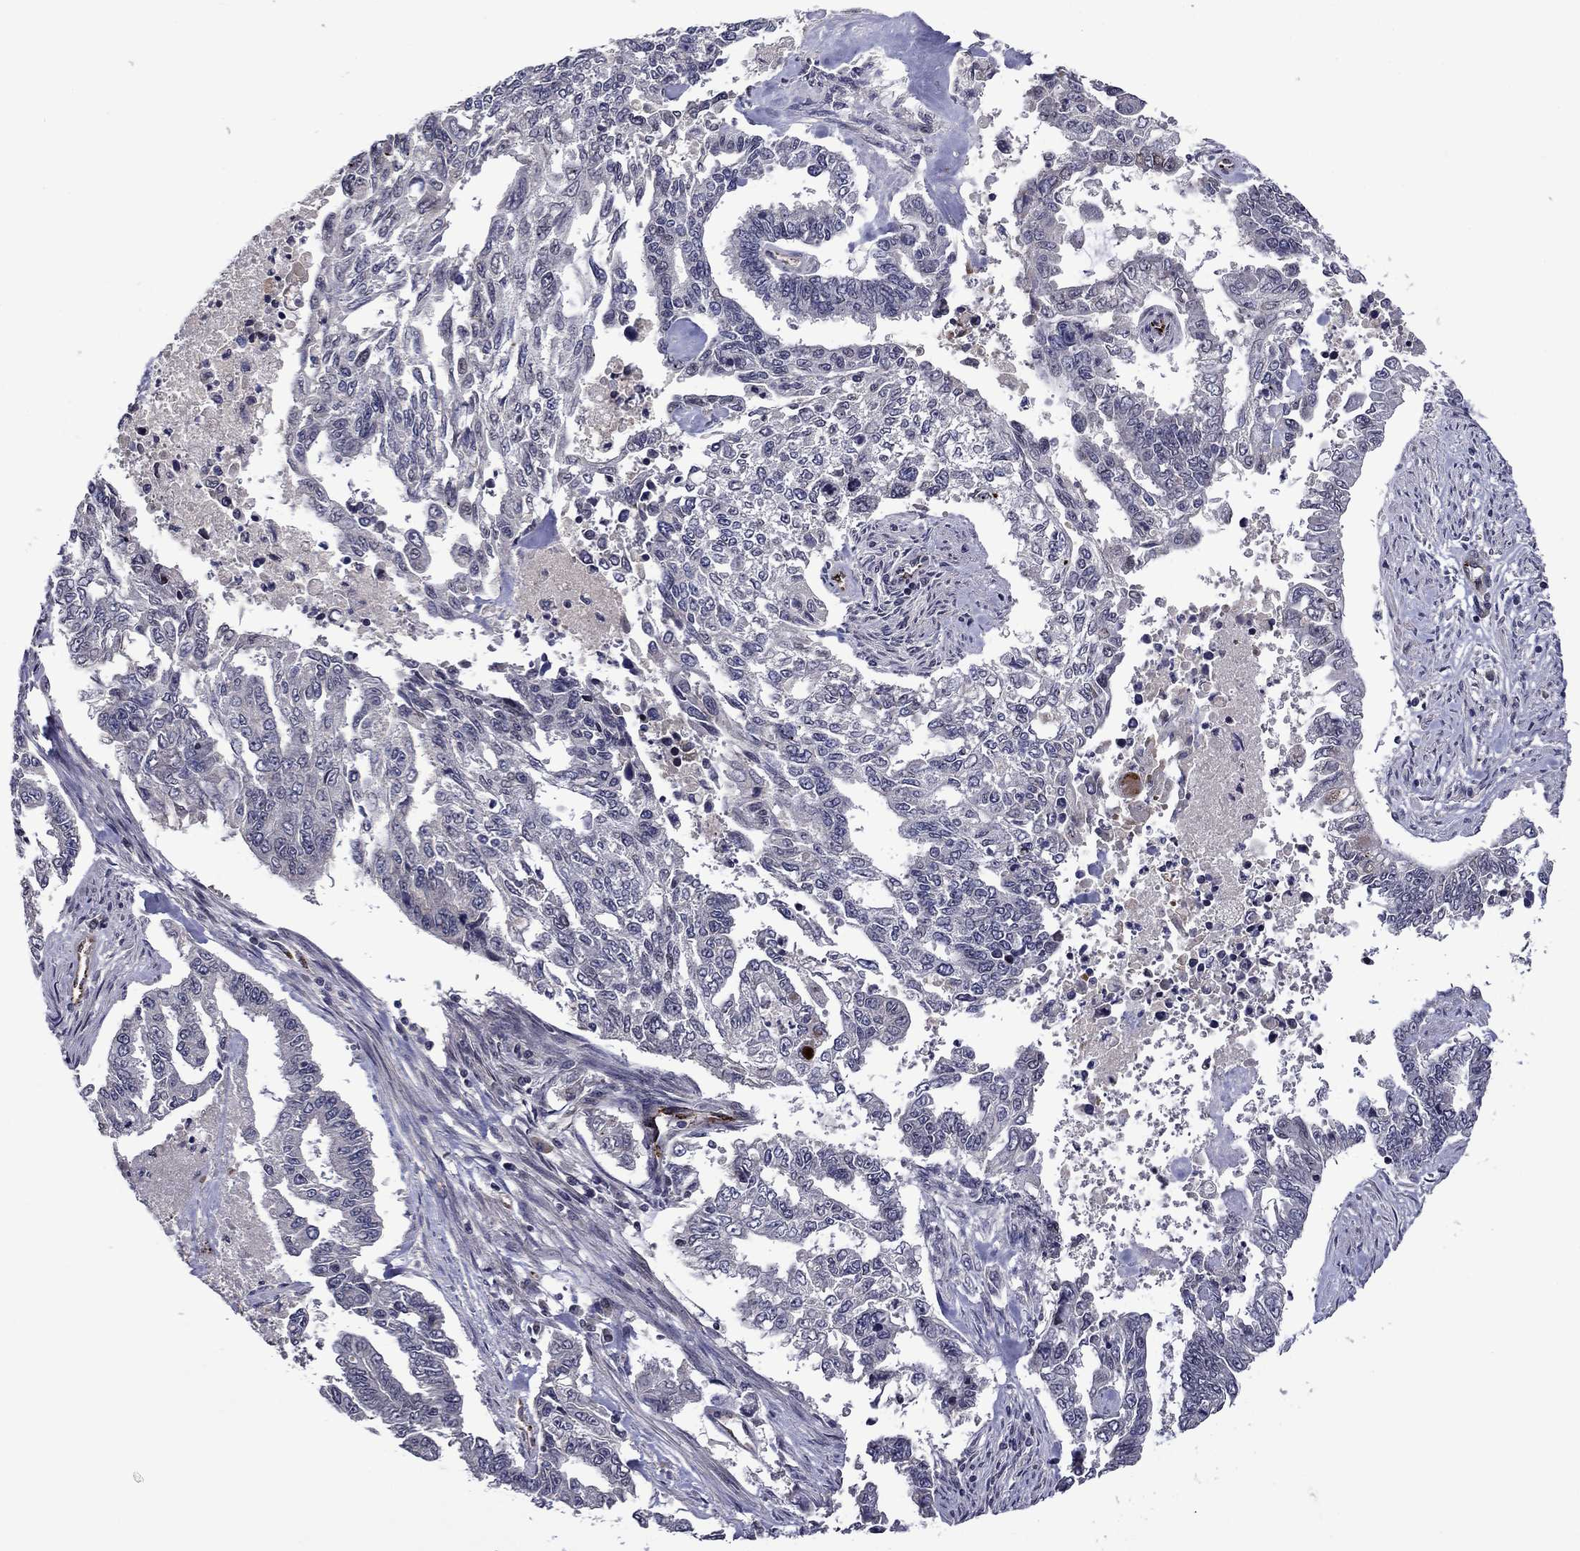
{"staining": {"intensity": "negative", "quantity": "none", "location": "none"}, "tissue": "endometrial cancer", "cell_type": "Tumor cells", "image_type": "cancer", "snomed": [{"axis": "morphology", "description": "Adenocarcinoma, NOS"}, {"axis": "topography", "description": "Uterus"}], "caption": "Immunohistochemical staining of human adenocarcinoma (endometrial) demonstrates no significant expression in tumor cells.", "gene": "SLITRK1", "patient": {"sex": "female", "age": 59}}